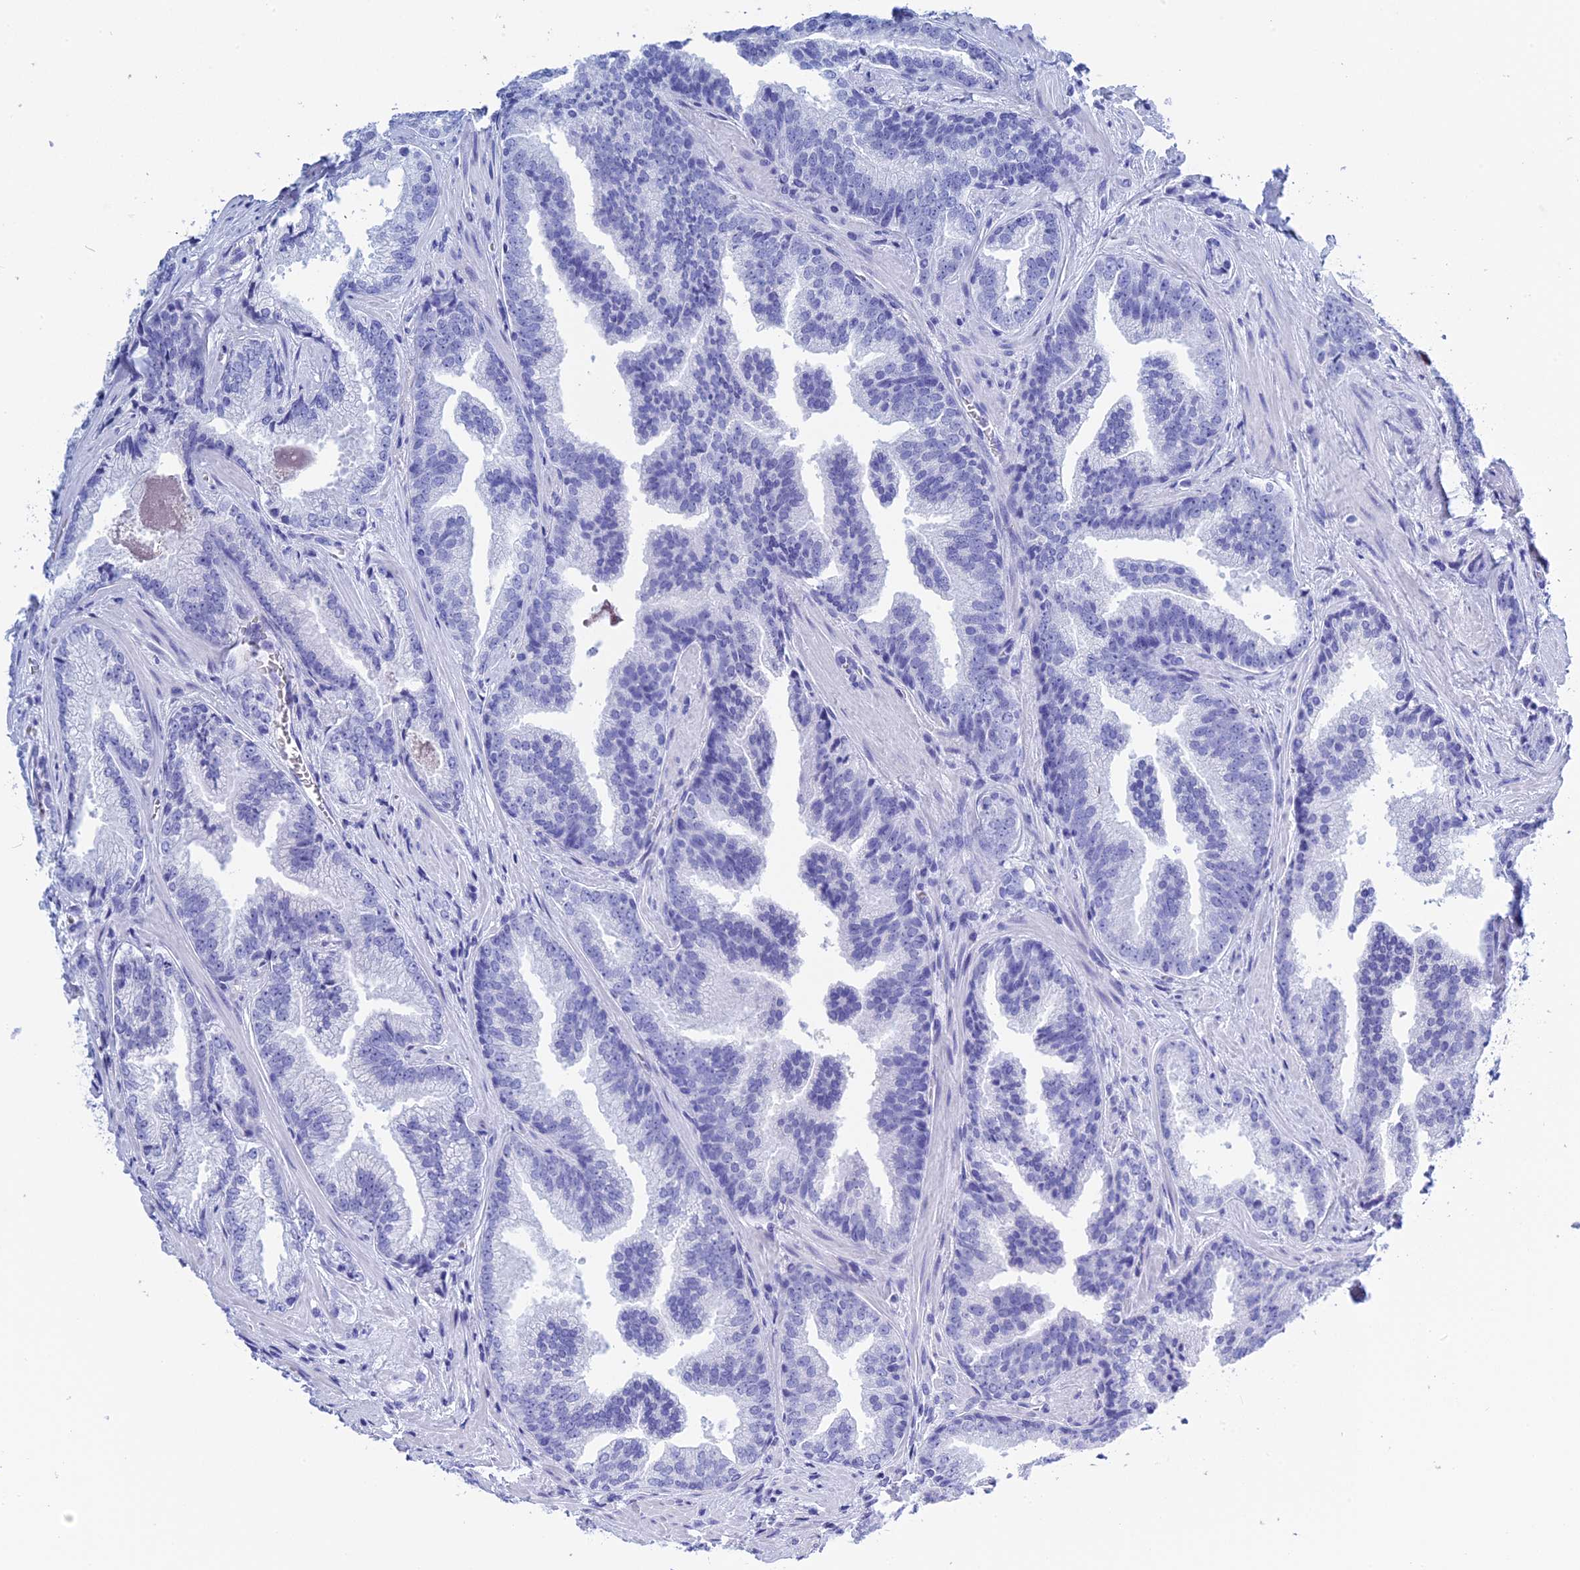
{"staining": {"intensity": "negative", "quantity": "none", "location": "none"}, "tissue": "prostate cancer", "cell_type": "Tumor cells", "image_type": "cancer", "snomed": [{"axis": "morphology", "description": "Adenocarcinoma, High grade"}, {"axis": "topography", "description": "Prostate"}], "caption": "Micrograph shows no significant protein expression in tumor cells of prostate adenocarcinoma (high-grade).", "gene": "TEX101", "patient": {"sex": "male", "age": 63}}